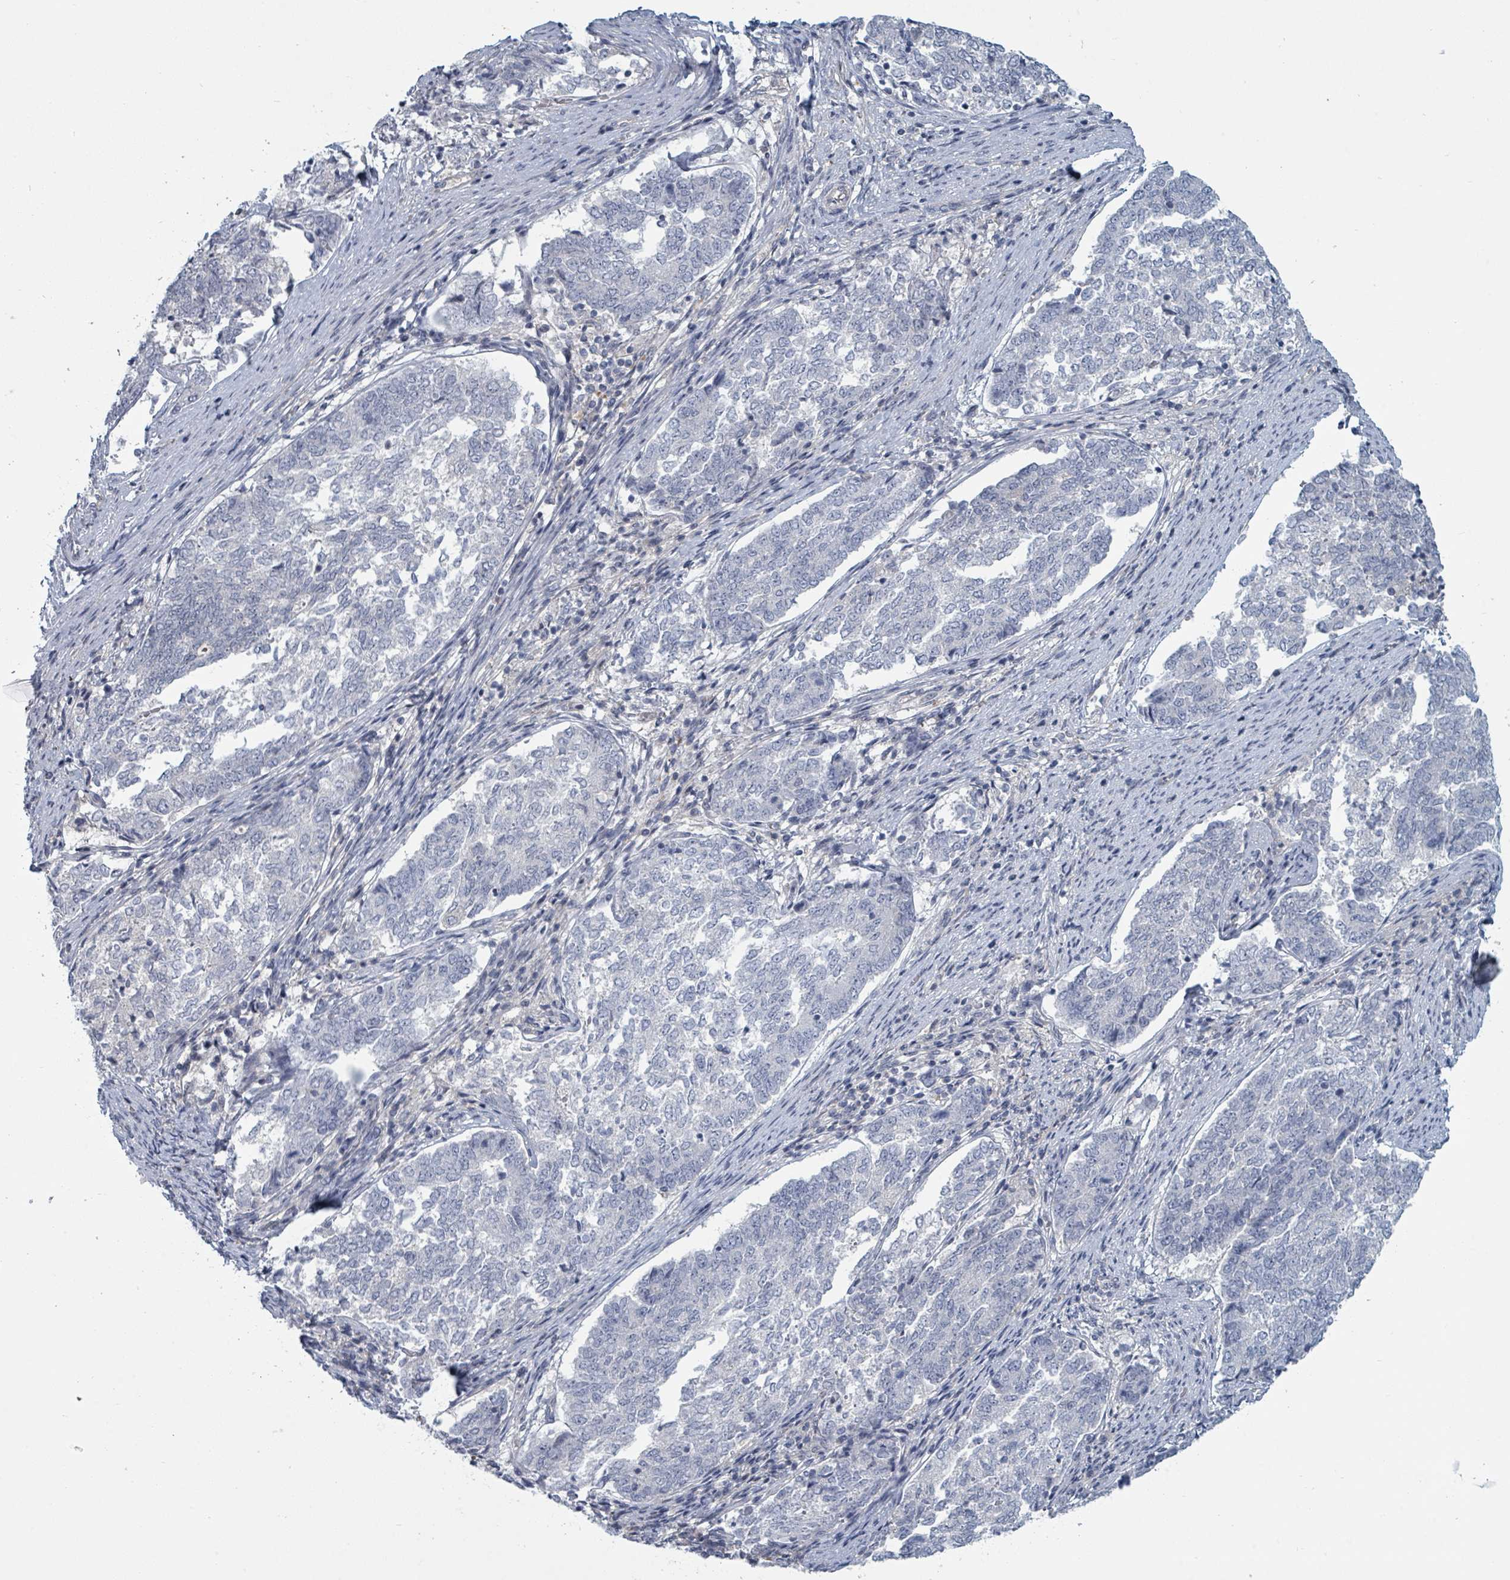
{"staining": {"intensity": "negative", "quantity": "none", "location": "none"}, "tissue": "endometrial cancer", "cell_type": "Tumor cells", "image_type": "cancer", "snomed": [{"axis": "morphology", "description": "Adenocarcinoma, NOS"}, {"axis": "topography", "description": "Endometrium"}], "caption": "An image of endometrial adenocarcinoma stained for a protein shows no brown staining in tumor cells. Brightfield microscopy of immunohistochemistry (IHC) stained with DAB (brown) and hematoxylin (blue), captured at high magnification.", "gene": "SLC25A45", "patient": {"sex": "female", "age": 80}}